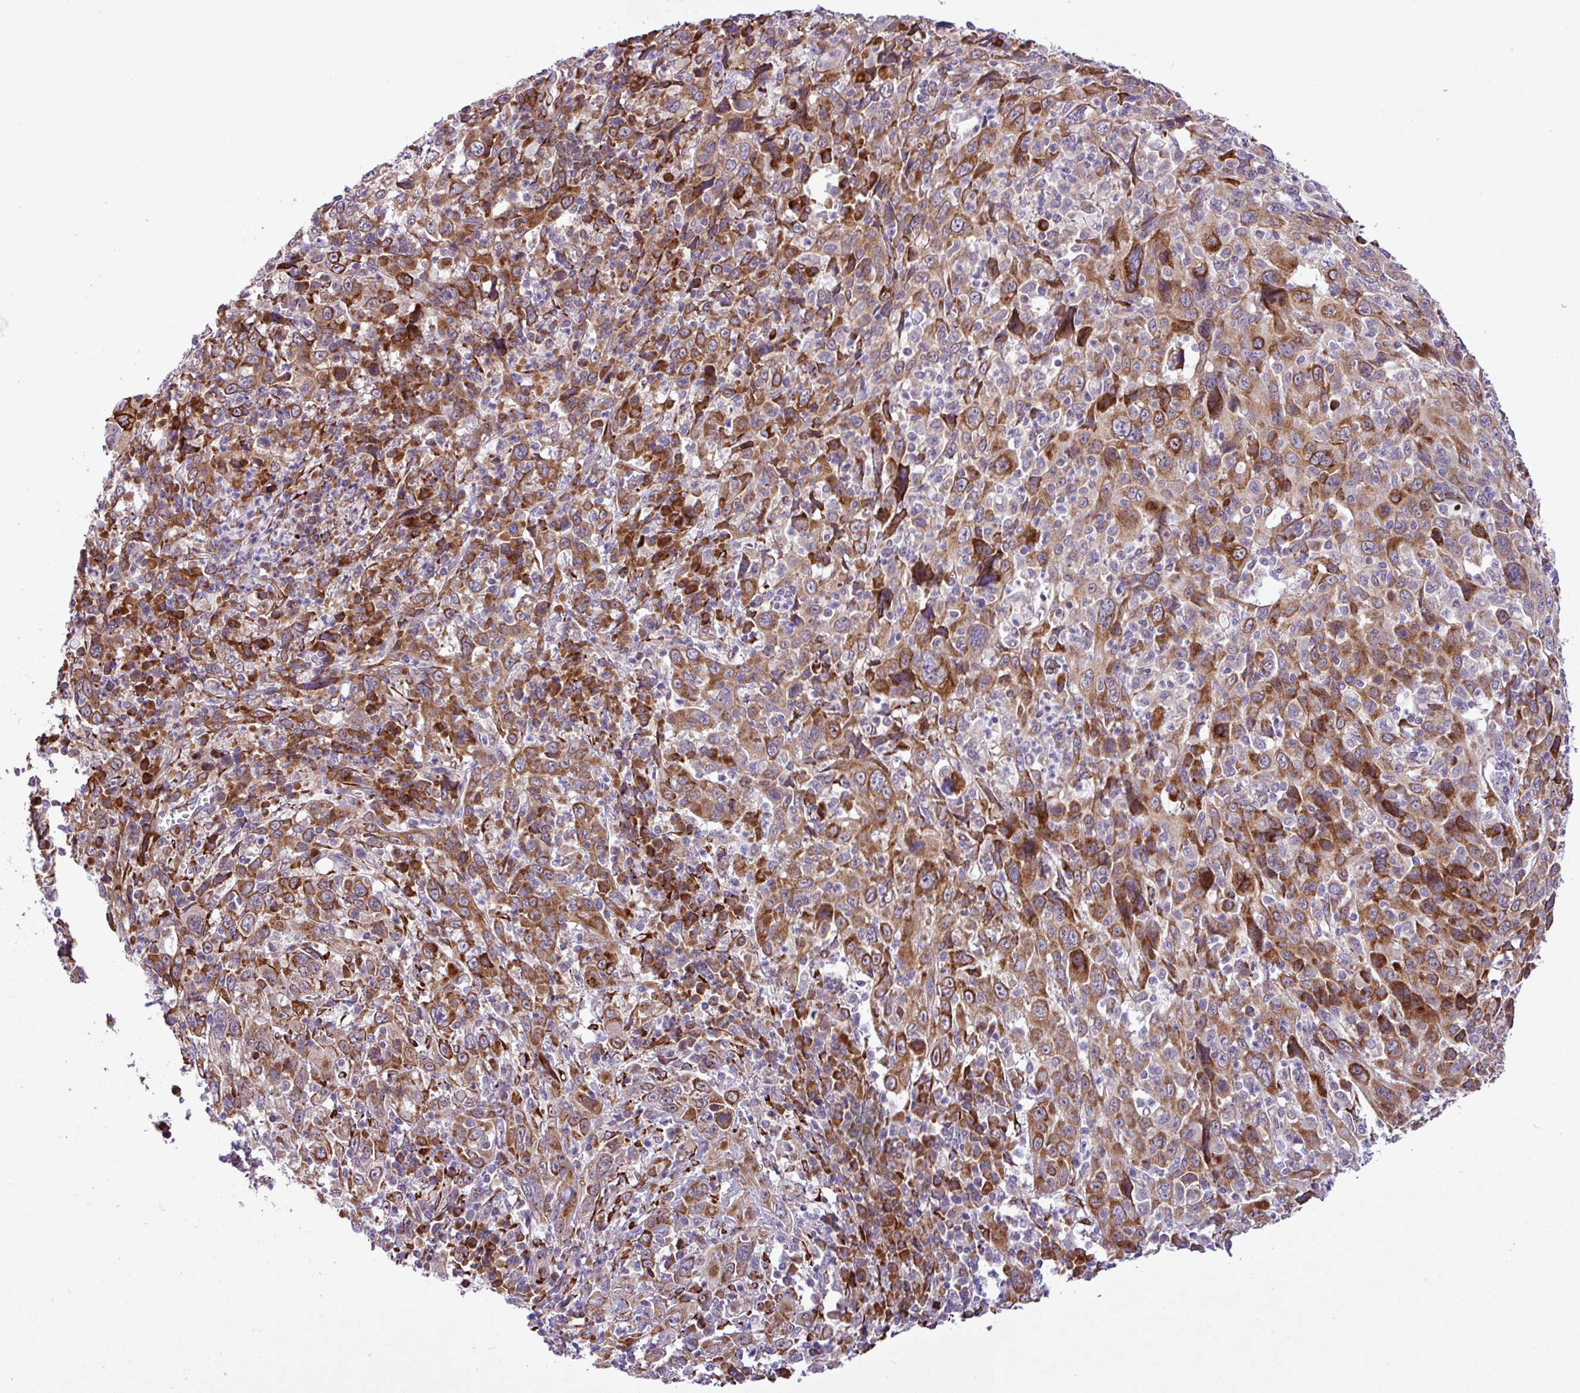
{"staining": {"intensity": "moderate", "quantity": ">75%", "location": "cytoplasmic/membranous"}, "tissue": "cervical cancer", "cell_type": "Tumor cells", "image_type": "cancer", "snomed": [{"axis": "morphology", "description": "Squamous cell carcinoma, NOS"}, {"axis": "topography", "description": "Cervix"}], "caption": "This histopathology image displays immunohistochemistry staining of human squamous cell carcinoma (cervical), with medium moderate cytoplasmic/membranous positivity in about >75% of tumor cells.", "gene": "CFAP97", "patient": {"sex": "female", "age": 46}}